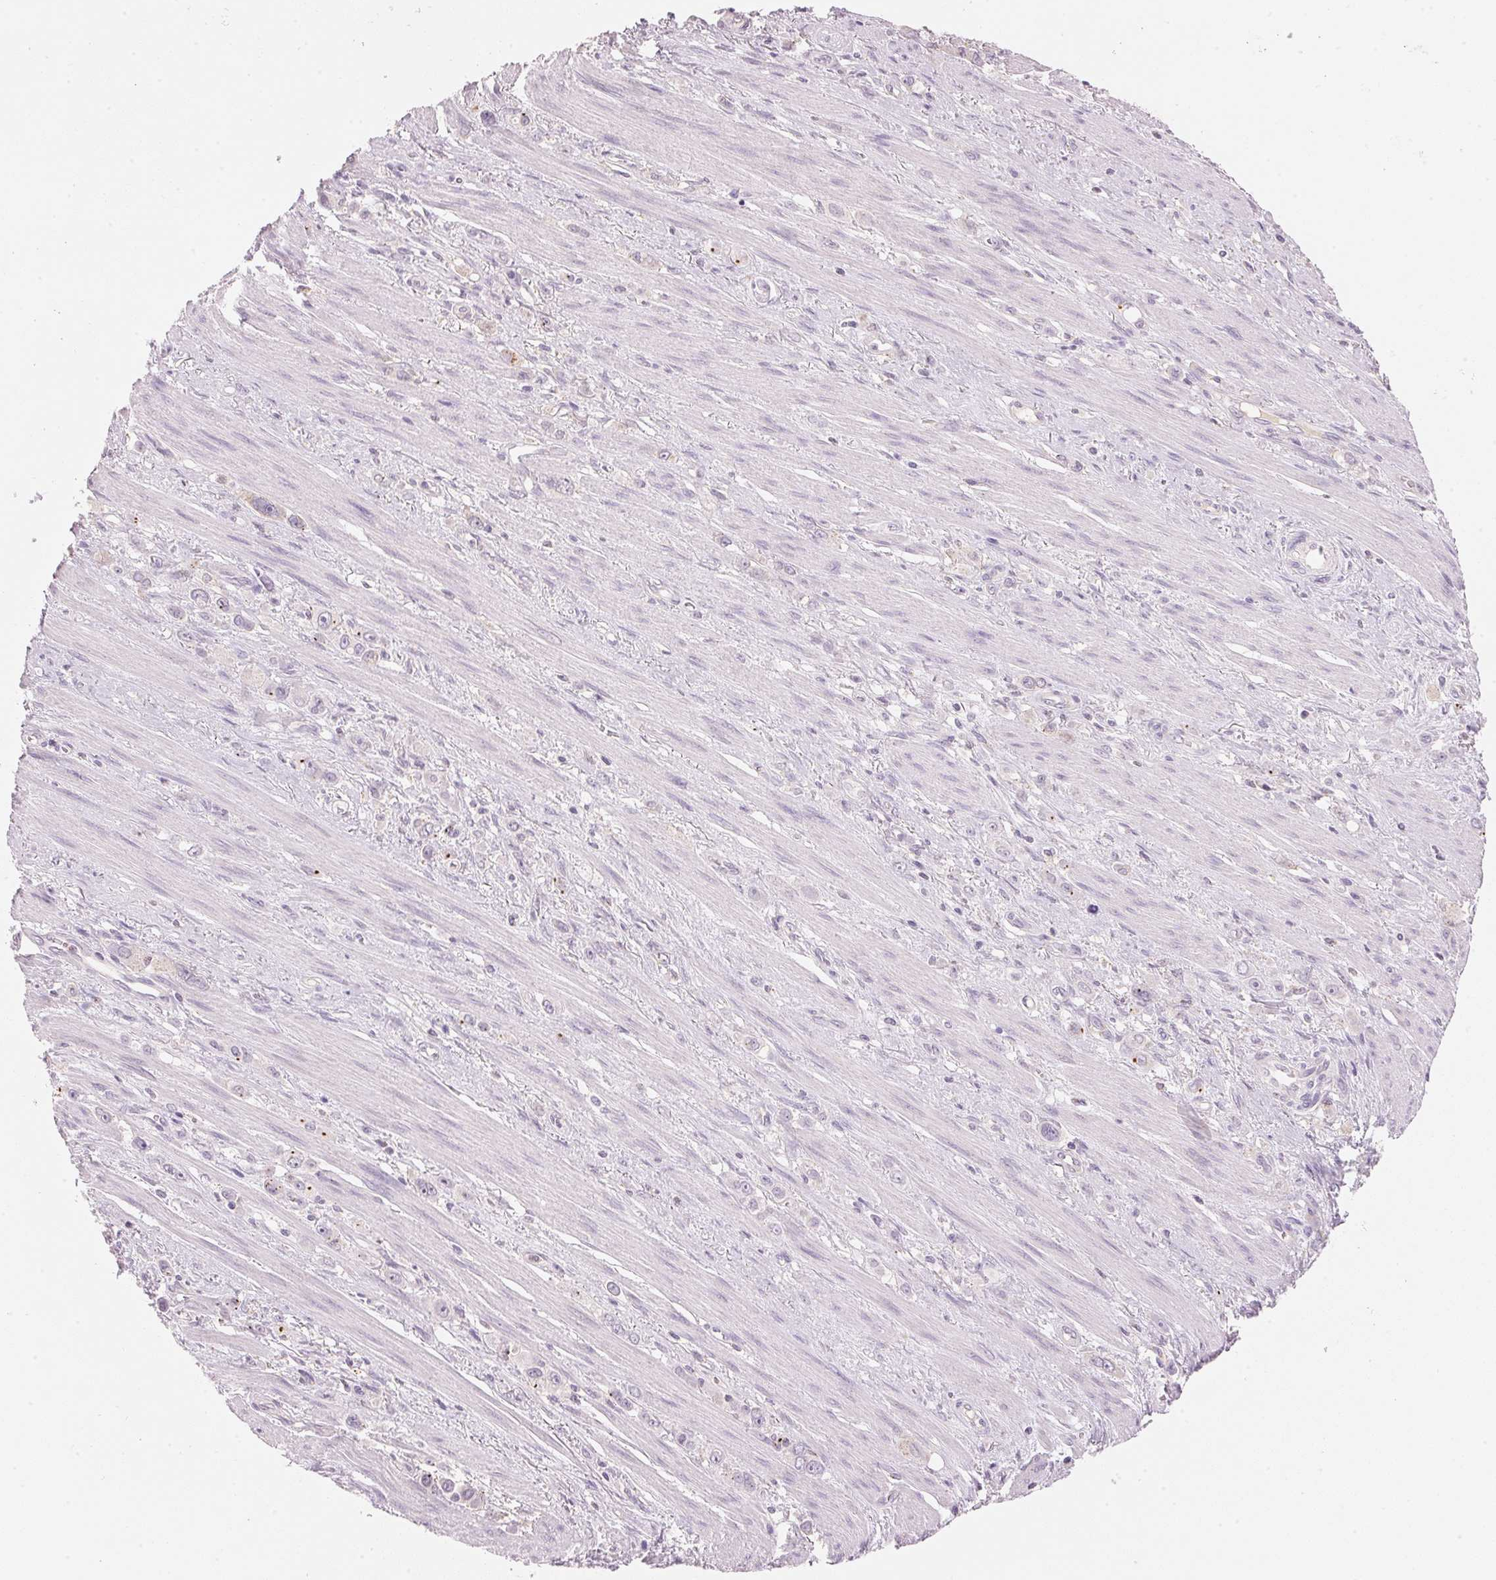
{"staining": {"intensity": "negative", "quantity": "none", "location": "none"}, "tissue": "stomach cancer", "cell_type": "Tumor cells", "image_type": "cancer", "snomed": [{"axis": "morphology", "description": "Adenocarcinoma, NOS"}, {"axis": "topography", "description": "Stomach, upper"}], "caption": "The image exhibits no staining of tumor cells in stomach adenocarcinoma. (DAB immunohistochemistry (IHC), high magnification).", "gene": "HOXB13", "patient": {"sex": "male", "age": 75}}